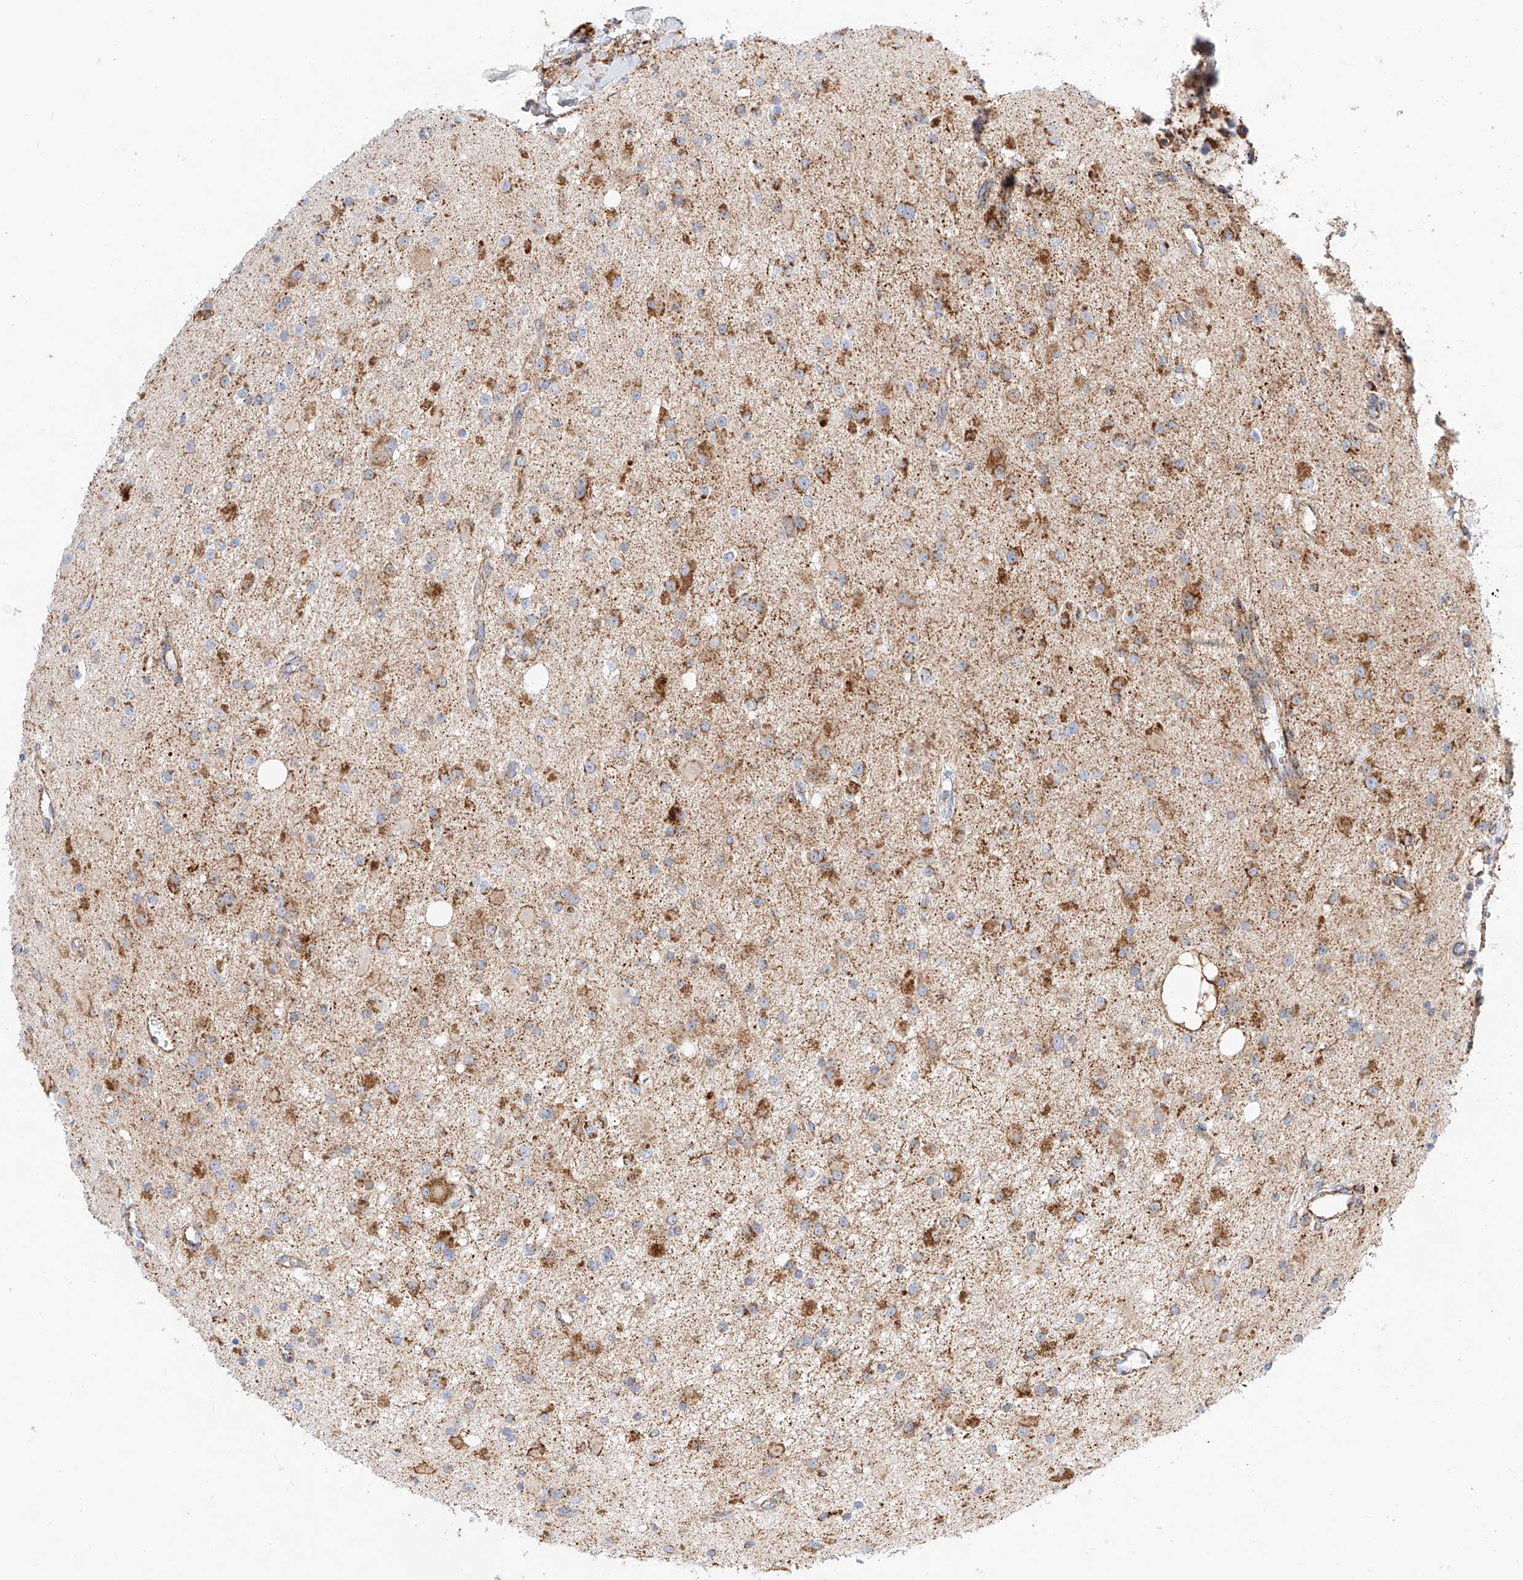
{"staining": {"intensity": "moderate", "quantity": ">75%", "location": "cytoplasmic/membranous"}, "tissue": "glioma", "cell_type": "Tumor cells", "image_type": "cancer", "snomed": [{"axis": "morphology", "description": "Glioma, malignant, High grade"}, {"axis": "topography", "description": "Brain"}], "caption": "Tumor cells reveal medium levels of moderate cytoplasmic/membranous staining in approximately >75% of cells in malignant glioma (high-grade).", "gene": "CST9", "patient": {"sex": "male", "age": 34}}